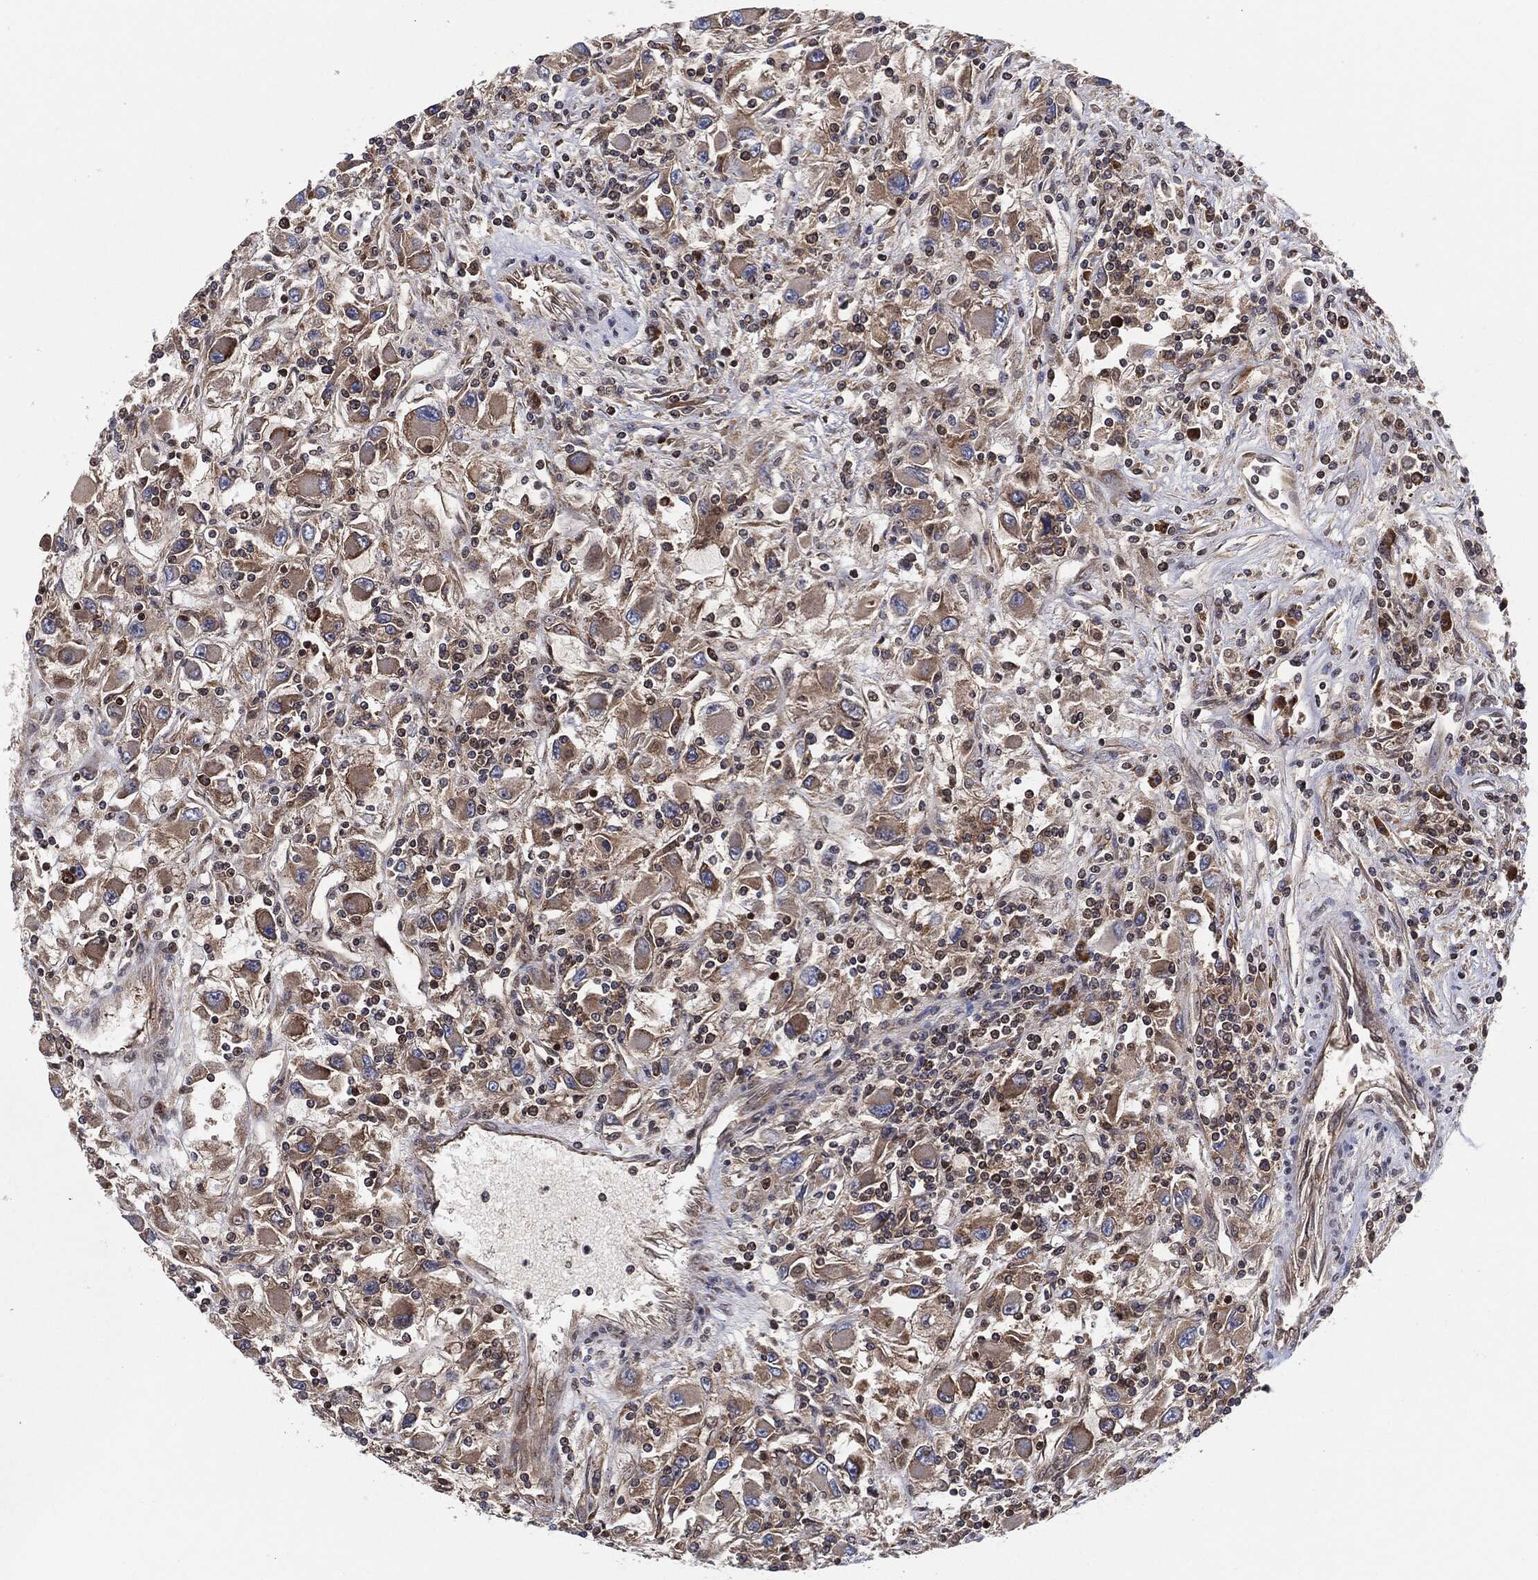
{"staining": {"intensity": "moderate", "quantity": "25%-75%", "location": "cytoplasmic/membranous"}, "tissue": "renal cancer", "cell_type": "Tumor cells", "image_type": "cancer", "snomed": [{"axis": "morphology", "description": "Adenocarcinoma, NOS"}, {"axis": "topography", "description": "Kidney"}], "caption": "About 25%-75% of tumor cells in adenocarcinoma (renal) reveal moderate cytoplasmic/membranous protein staining as visualized by brown immunohistochemical staining.", "gene": "EIF2S2", "patient": {"sex": "female", "age": 67}}